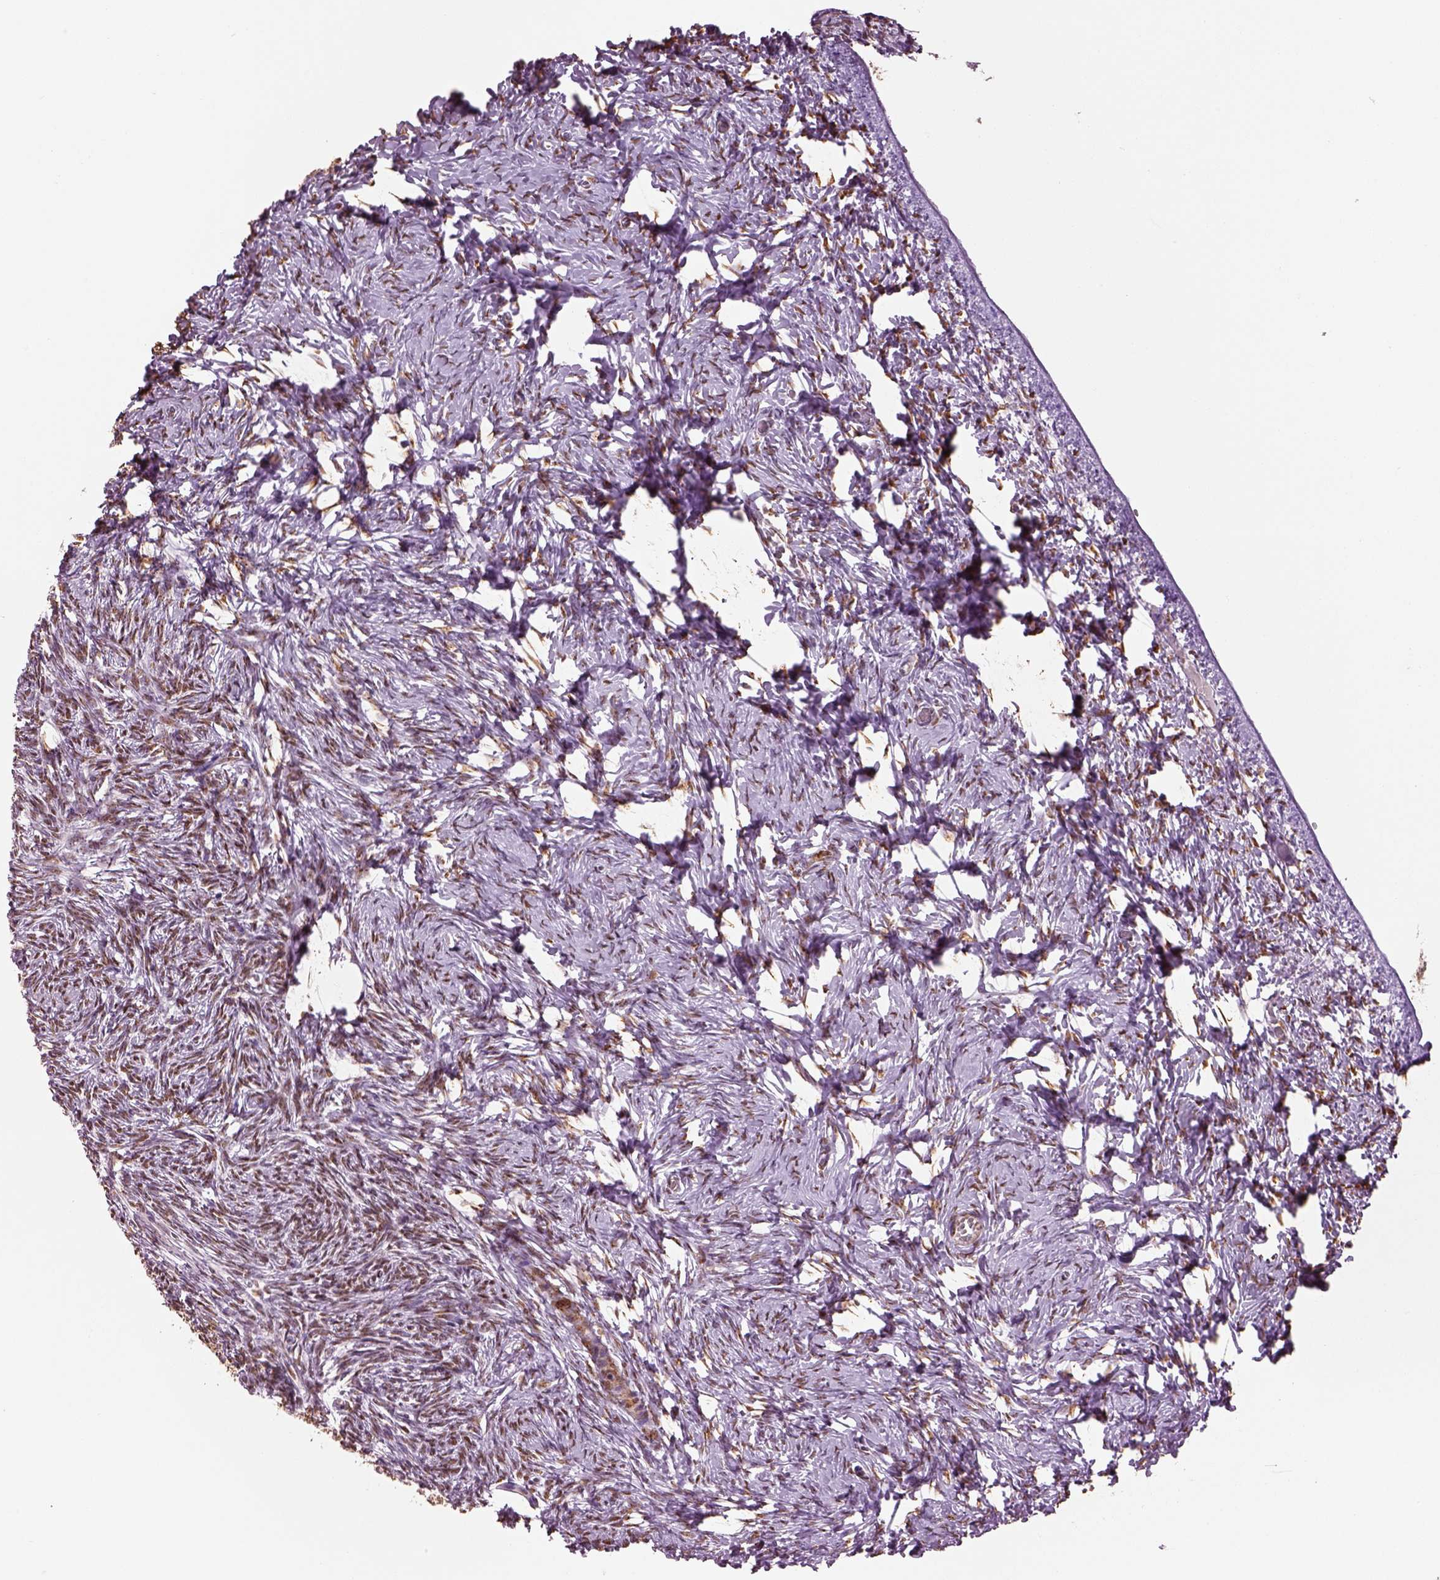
{"staining": {"intensity": "moderate", "quantity": "25%-75%", "location": "nuclear"}, "tissue": "ovary", "cell_type": "Ovarian stroma cells", "image_type": "normal", "snomed": [{"axis": "morphology", "description": "Normal tissue, NOS"}, {"axis": "topography", "description": "Ovary"}], "caption": "Ovary stained for a protein (brown) displays moderate nuclear positive expression in approximately 25%-75% of ovarian stroma cells.", "gene": "DDX3X", "patient": {"sex": "female", "age": 27}}